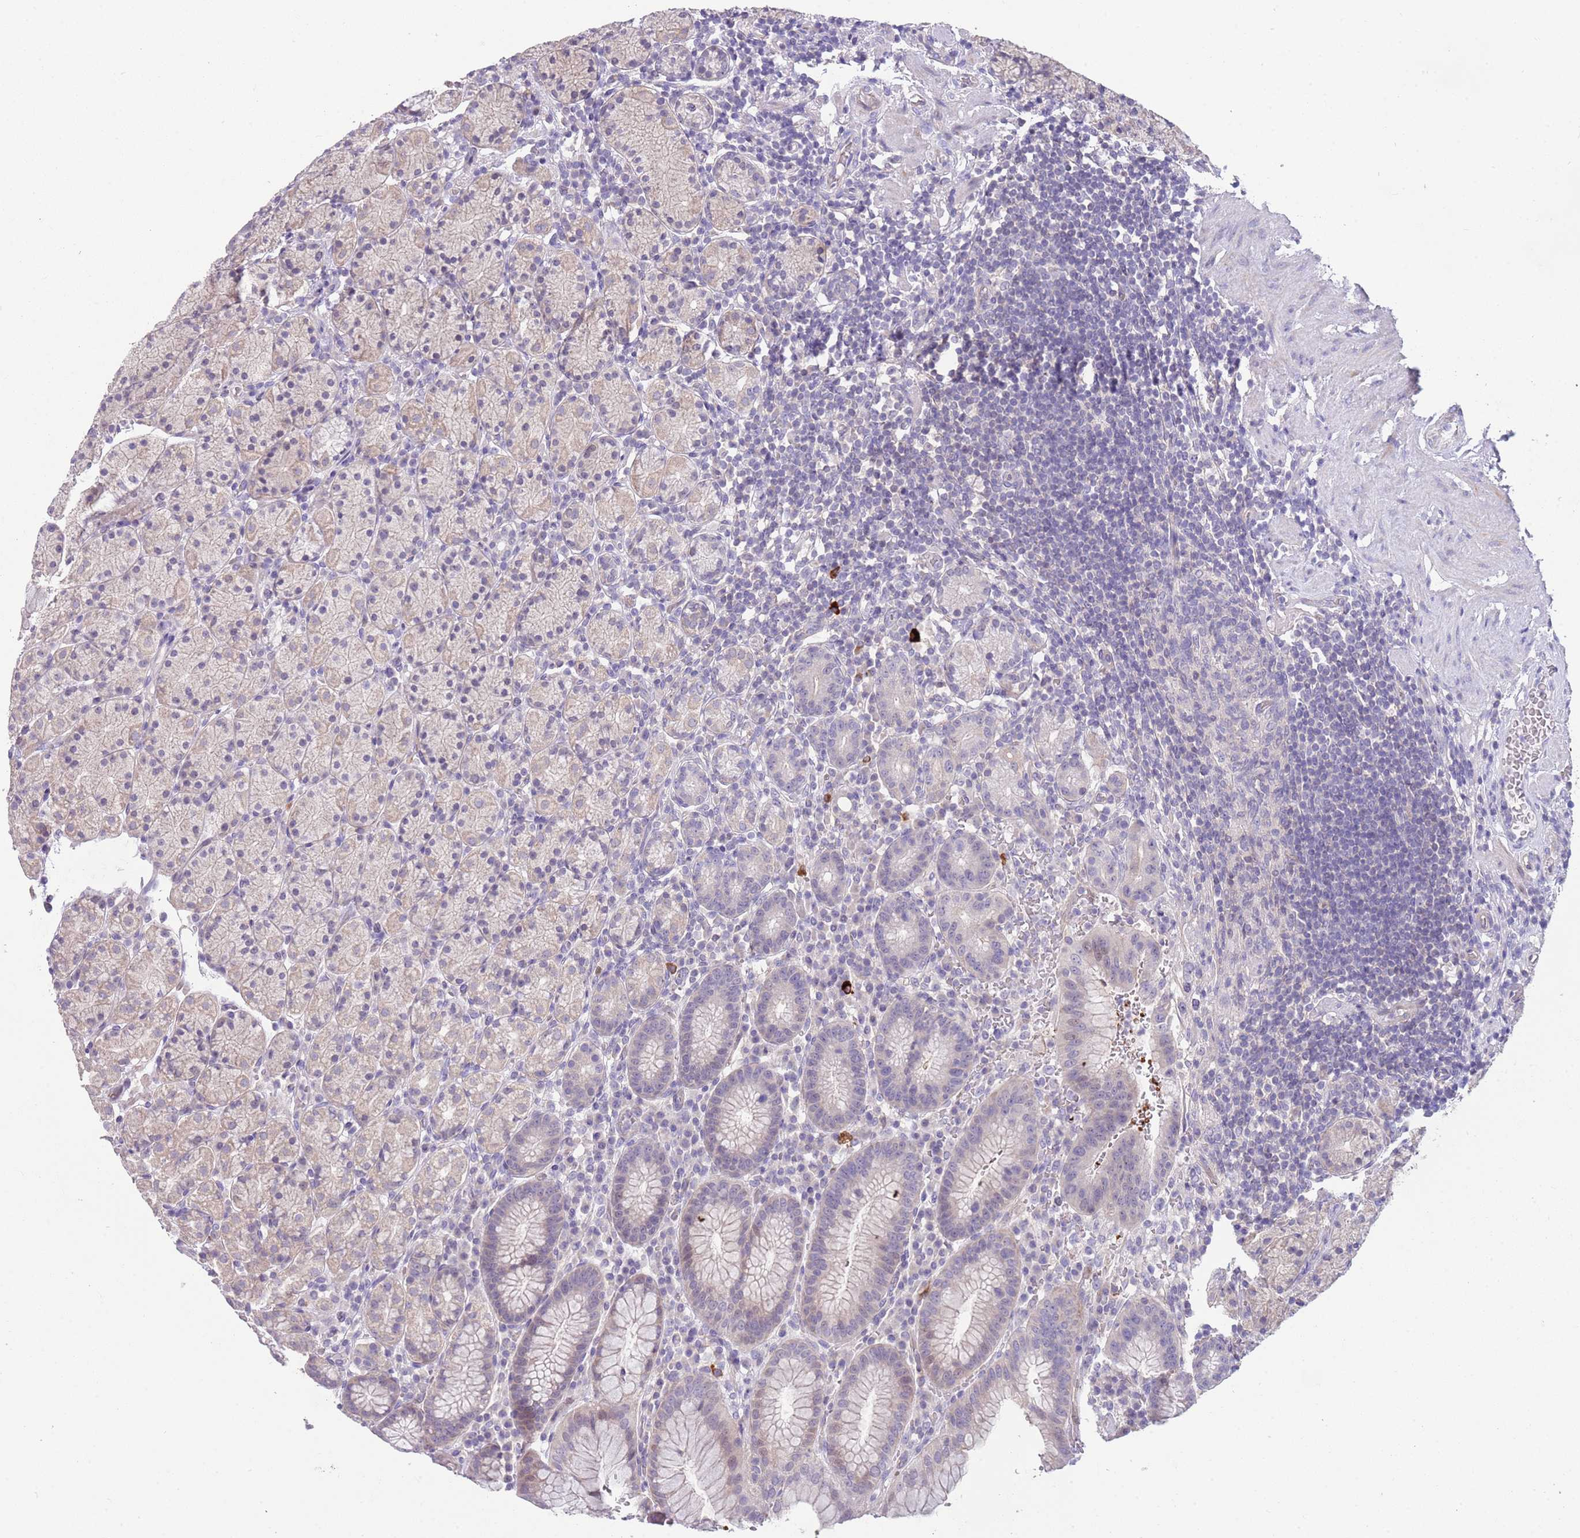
{"staining": {"intensity": "weak", "quantity": "25%-75%", "location": "cytoplasmic/membranous"}, "tissue": "stomach", "cell_type": "Glandular cells", "image_type": "normal", "snomed": [{"axis": "morphology", "description": "Normal tissue, NOS"}, {"axis": "topography", "description": "Stomach, upper"}, {"axis": "topography", "description": "Stomach"}], "caption": "Stomach stained with IHC exhibits weak cytoplasmic/membranous staining in approximately 25%-75% of glandular cells. (IHC, brightfield microscopy, high magnification).", "gene": "ZNF14", "patient": {"sex": "male", "age": 62}}